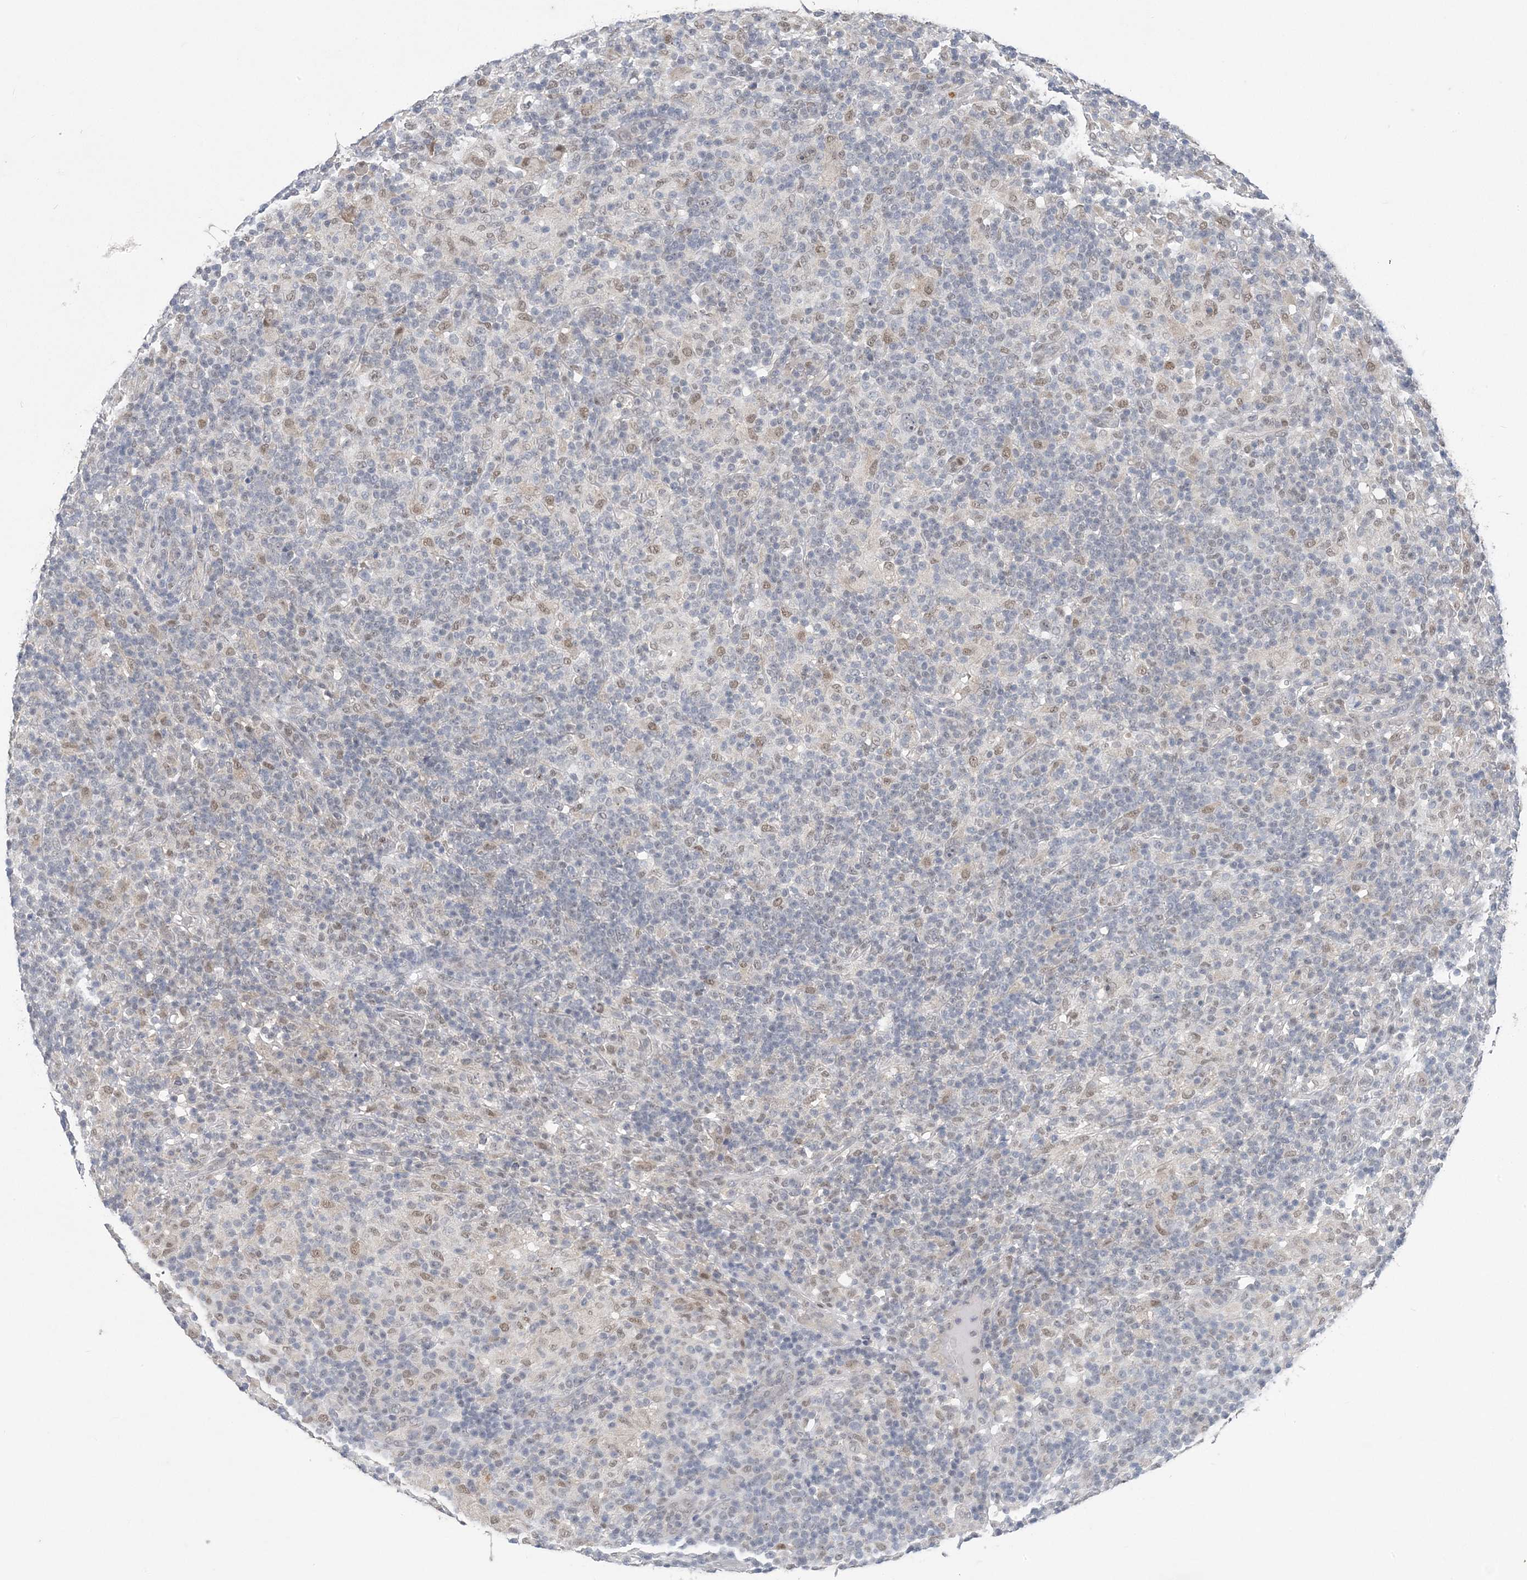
{"staining": {"intensity": "weak", "quantity": "<25%", "location": "nuclear"}, "tissue": "lymphoma", "cell_type": "Tumor cells", "image_type": "cancer", "snomed": [{"axis": "morphology", "description": "Hodgkin's disease, NOS"}, {"axis": "topography", "description": "Lymph node"}], "caption": "A high-resolution image shows IHC staining of Hodgkin's disease, which displays no significant staining in tumor cells.", "gene": "ZBTB7A", "patient": {"sex": "male", "age": 70}}